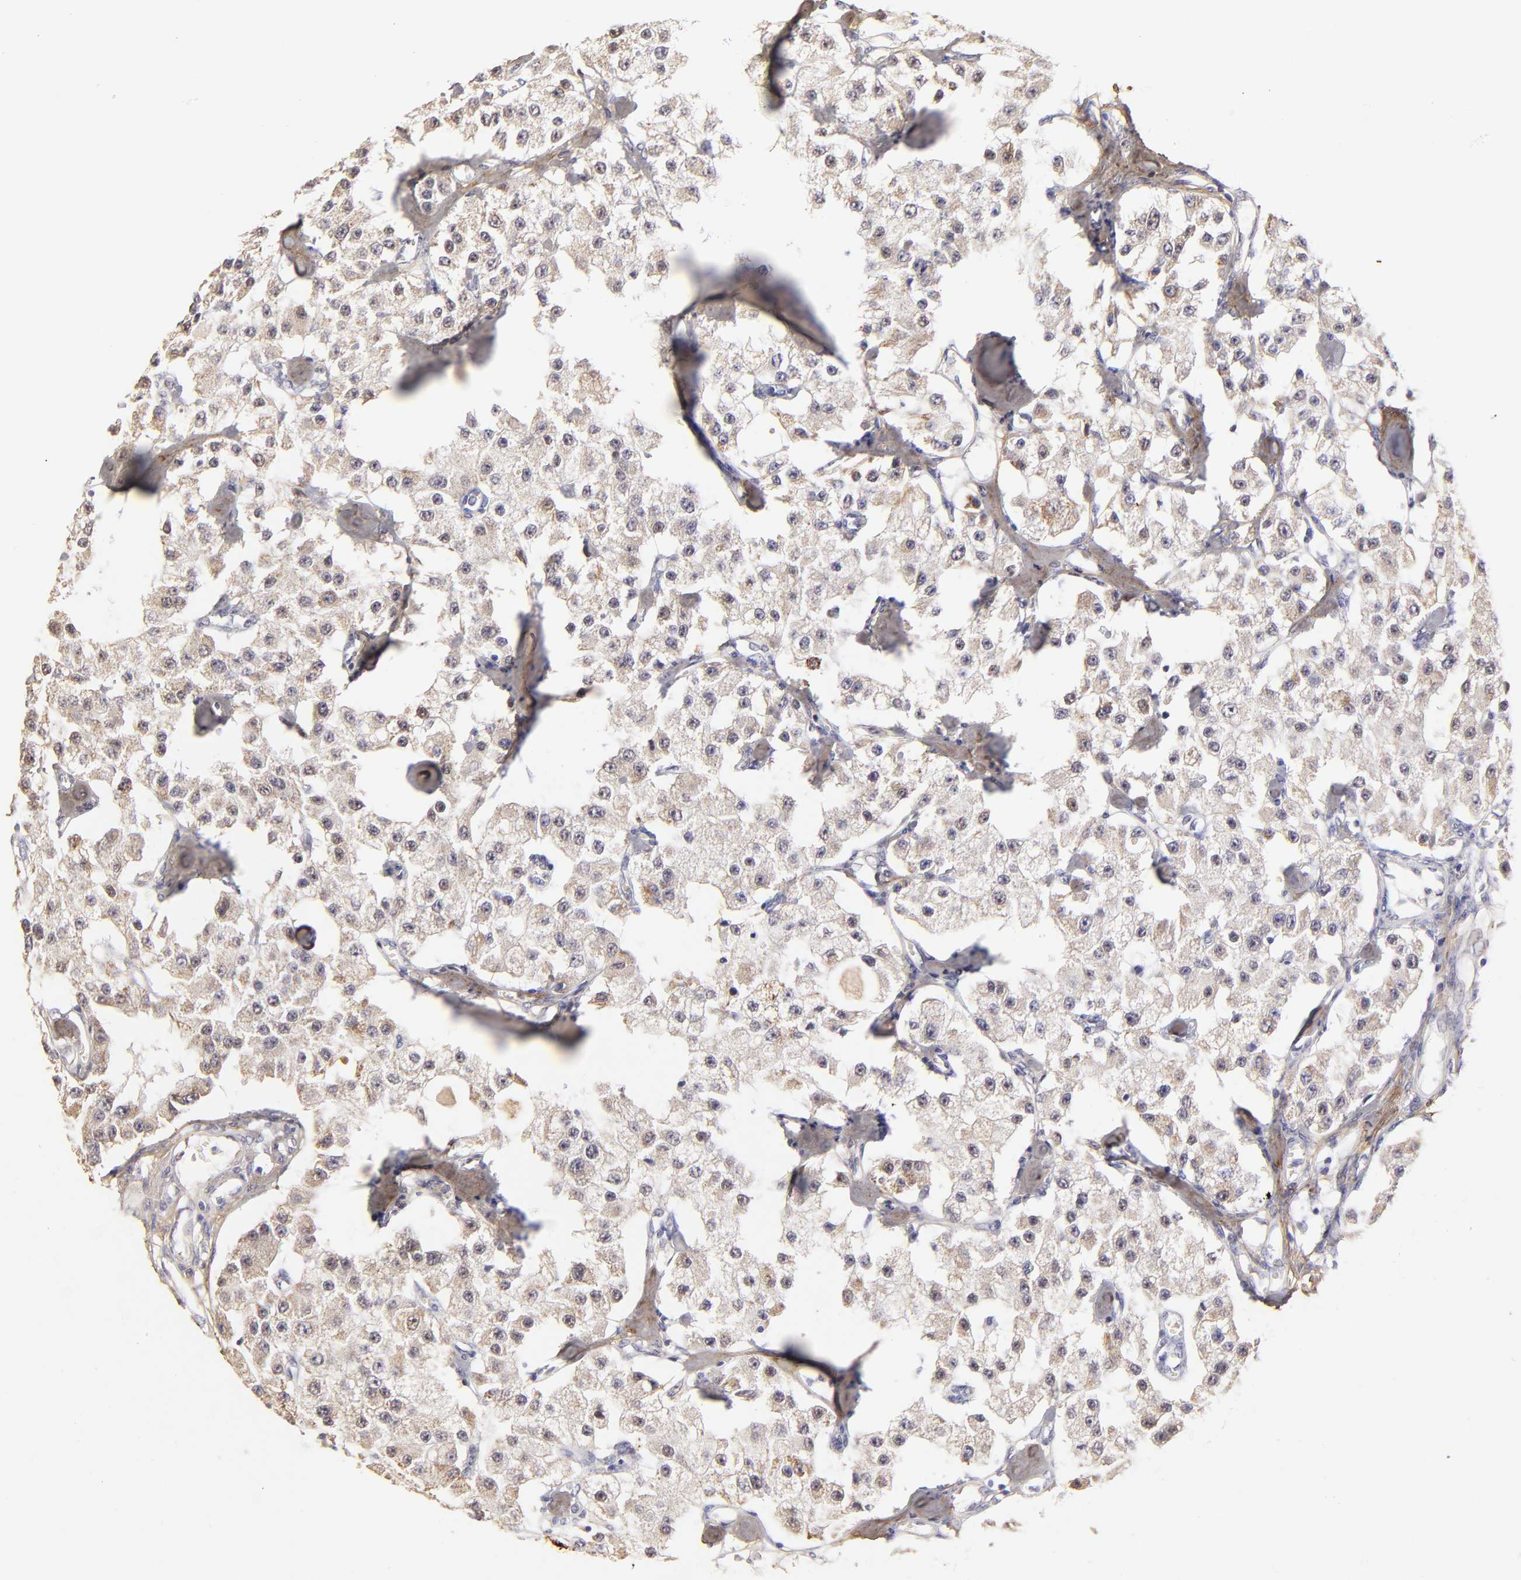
{"staining": {"intensity": "weak", "quantity": "<25%", "location": "cytoplasmic/membranous"}, "tissue": "carcinoid", "cell_type": "Tumor cells", "image_type": "cancer", "snomed": [{"axis": "morphology", "description": "Carcinoid, malignant, NOS"}, {"axis": "topography", "description": "Pancreas"}], "caption": "This histopathology image is of carcinoid stained with IHC to label a protein in brown with the nuclei are counter-stained blue. There is no positivity in tumor cells.", "gene": "BTG2", "patient": {"sex": "male", "age": 41}}